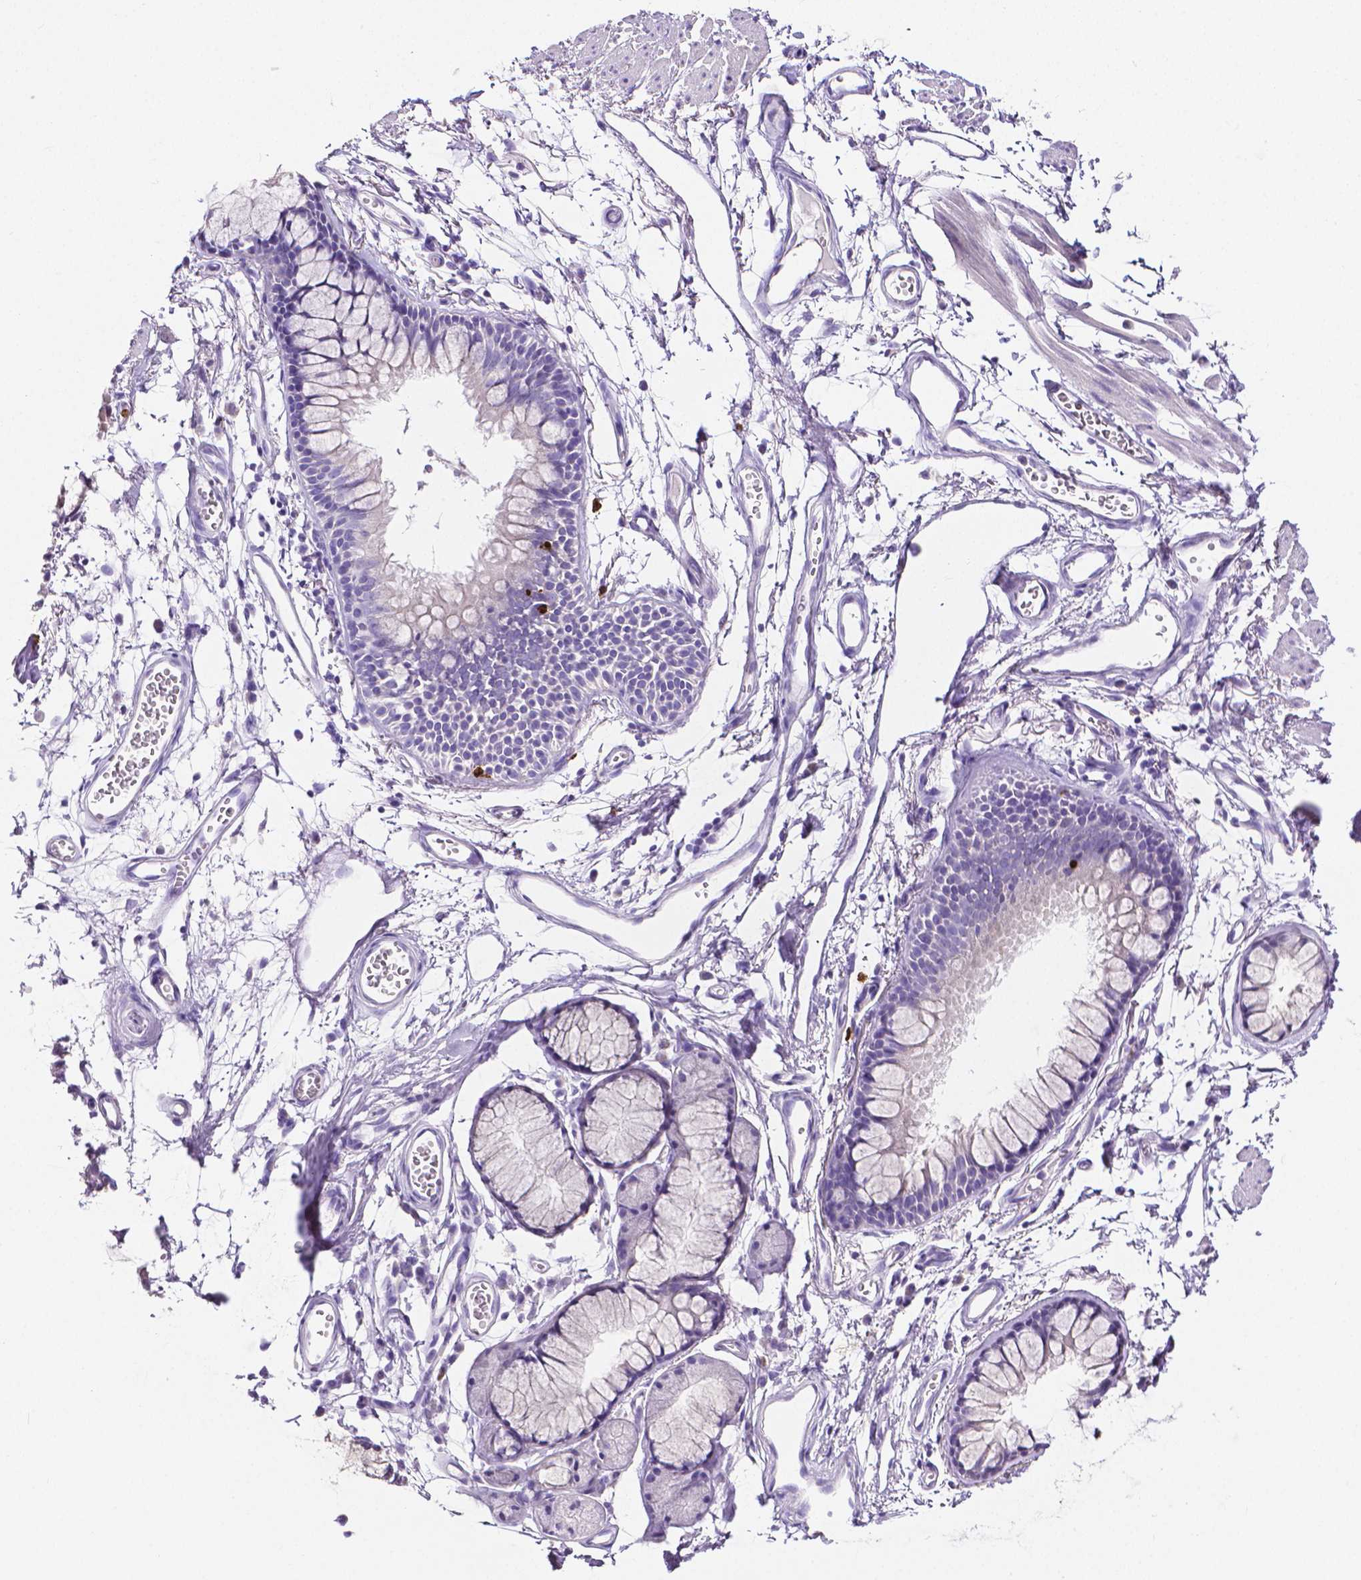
{"staining": {"intensity": "negative", "quantity": "none", "location": "none"}, "tissue": "adipose tissue", "cell_type": "Adipocytes", "image_type": "normal", "snomed": [{"axis": "morphology", "description": "Normal tissue, NOS"}, {"axis": "topography", "description": "Cartilage tissue"}, {"axis": "topography", "description": "Bronchus"}], "caption": "The immunohistochemistry micrograph has no significant positivity in adipocytes of adipose tissue.", "gene": "MMP9", "patient": {"sex": "female", "age": 79}}